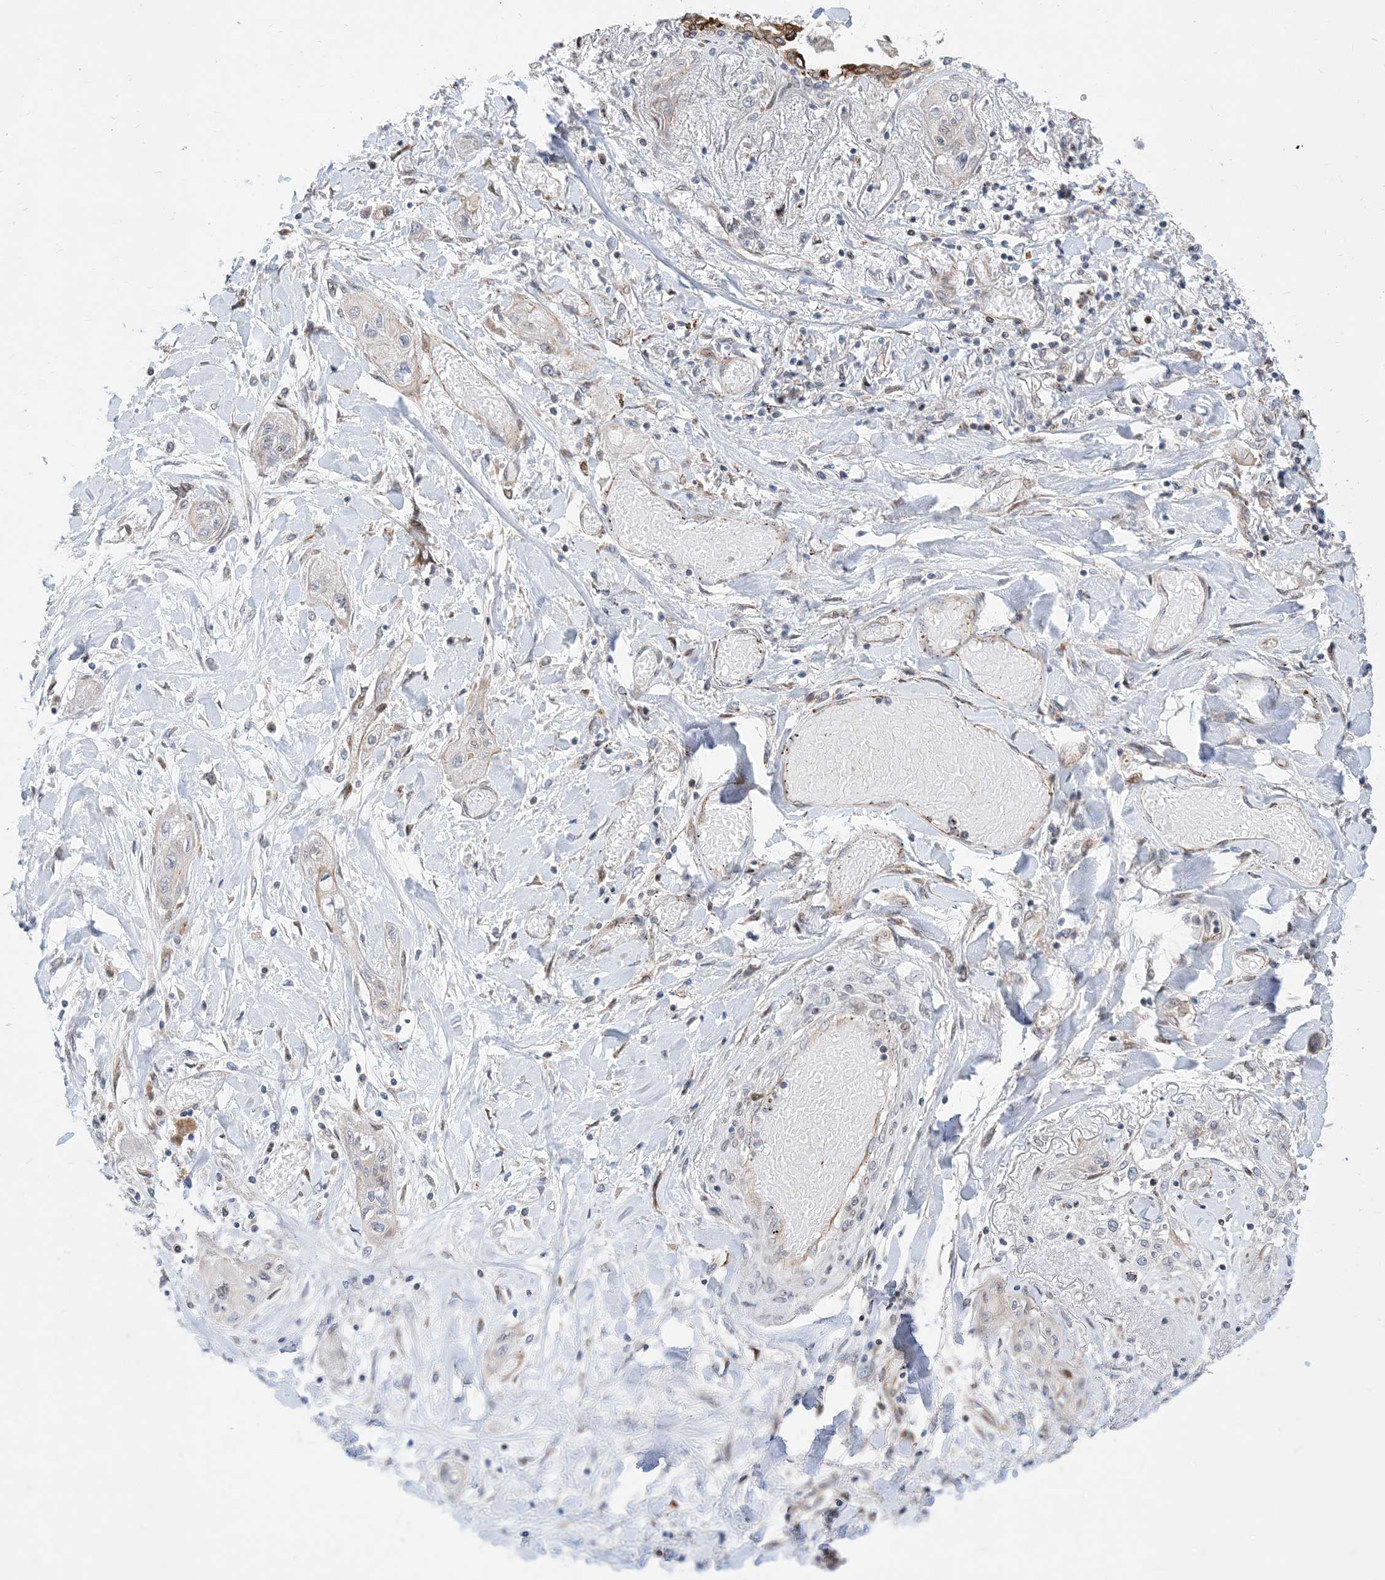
{"staining": {"intensity": "negative", "quantity": "none", "location": "none"}, "tissue": "lung cancer", "cell_type": "Tumor cells", "image_type": "cancer", "snomed": [{"axis": "morphology", "description": "Squamous cell carcinoma, NOS"}, {"axis": "topography", "description": "Lung"}], "caption": "The histopathology image displays no significant expression in tumor cells of squamous cell carcinoma (lung).", "gene": "TYSND1", "patient": {"sex": "female", "age": 47}}